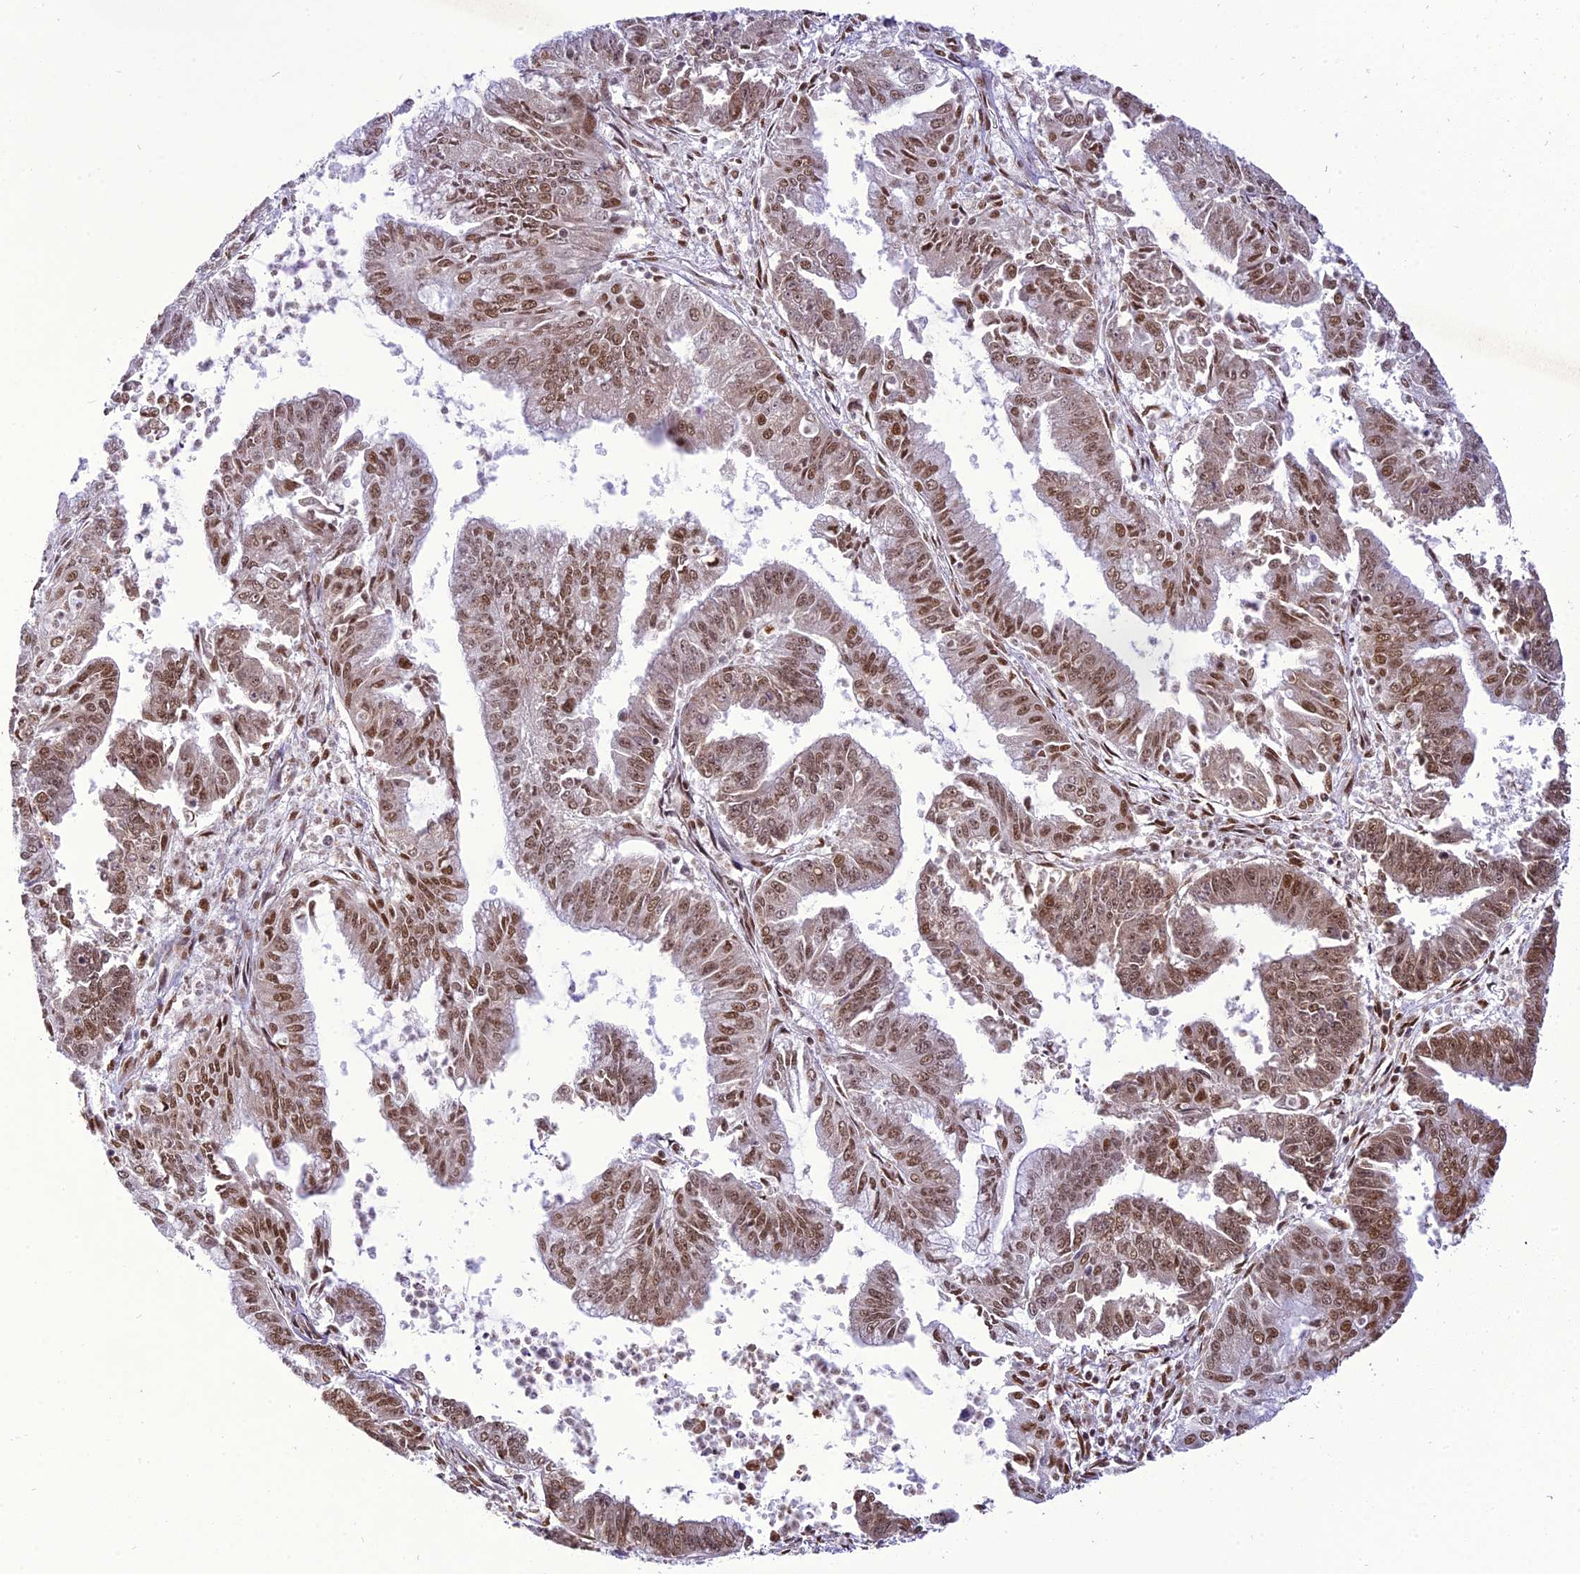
{"staining": {"intensity": "moderate", "quantity": ">75%", "location": "nuclear"}, "tissue": "endometrial cancer", "cell_type": "Tumor cells", "image_type": "cancer", "snomed": [{"axis": "morphology", "description": "Adenocarcinoma, NOS"}, {"axis": "topography", "description": "Endometrium"}], "caption": "High-power microscopy captured an immunohistochemistry histopathology image of endometrial cancer, revealing moderate nuclear staining in approximately >75% of tumor cells.", "gene": "DDX1", "patient": {"sex": "female", "age": 73}}